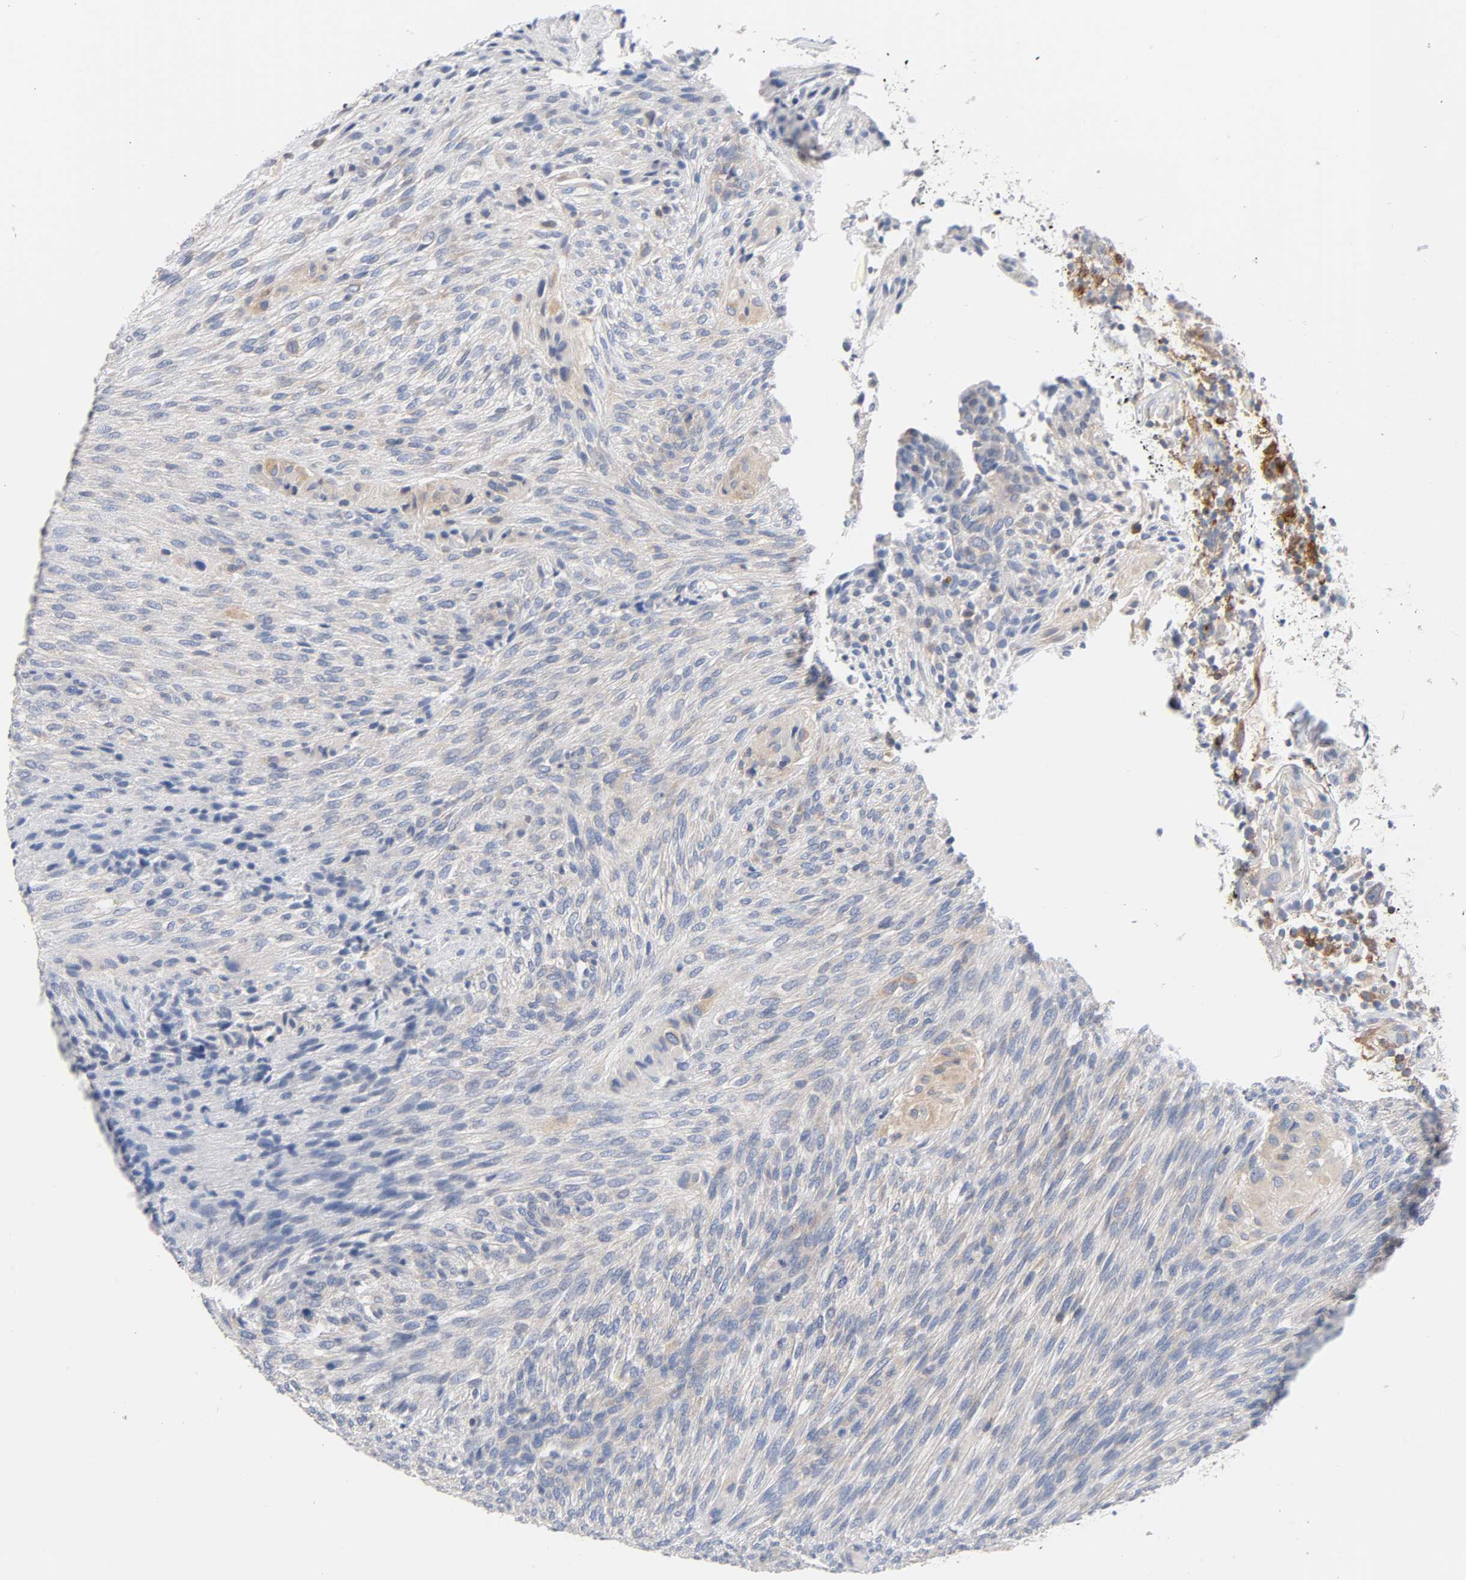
{"staining": {"intensity": "weak", "quantity": "<25%", "location": "cytoplasmic/membranous"}, "tissue": "glioma", "cell_type": "Tumor cells", "image_type": "cancer", "snomed": [{"axis": "morphology", "description": "Glioma, malignant, High grade"}, {"axis": "topography", "description": "Cerebral cortex"}], "caption": "Immunohistochemistry histopathology image of neoplastic tissue: malignant high-grade glioma stained with DAB (3,3'-diaminobenzidine) shows no significant protein positivity in tumor cells. (DAB (3,3'-diaminobenzidine) IHC visualized using brightfield microscopy, high magnification).", "gene": "MALT1", "patient": {"sex": "female", "age": 55}}